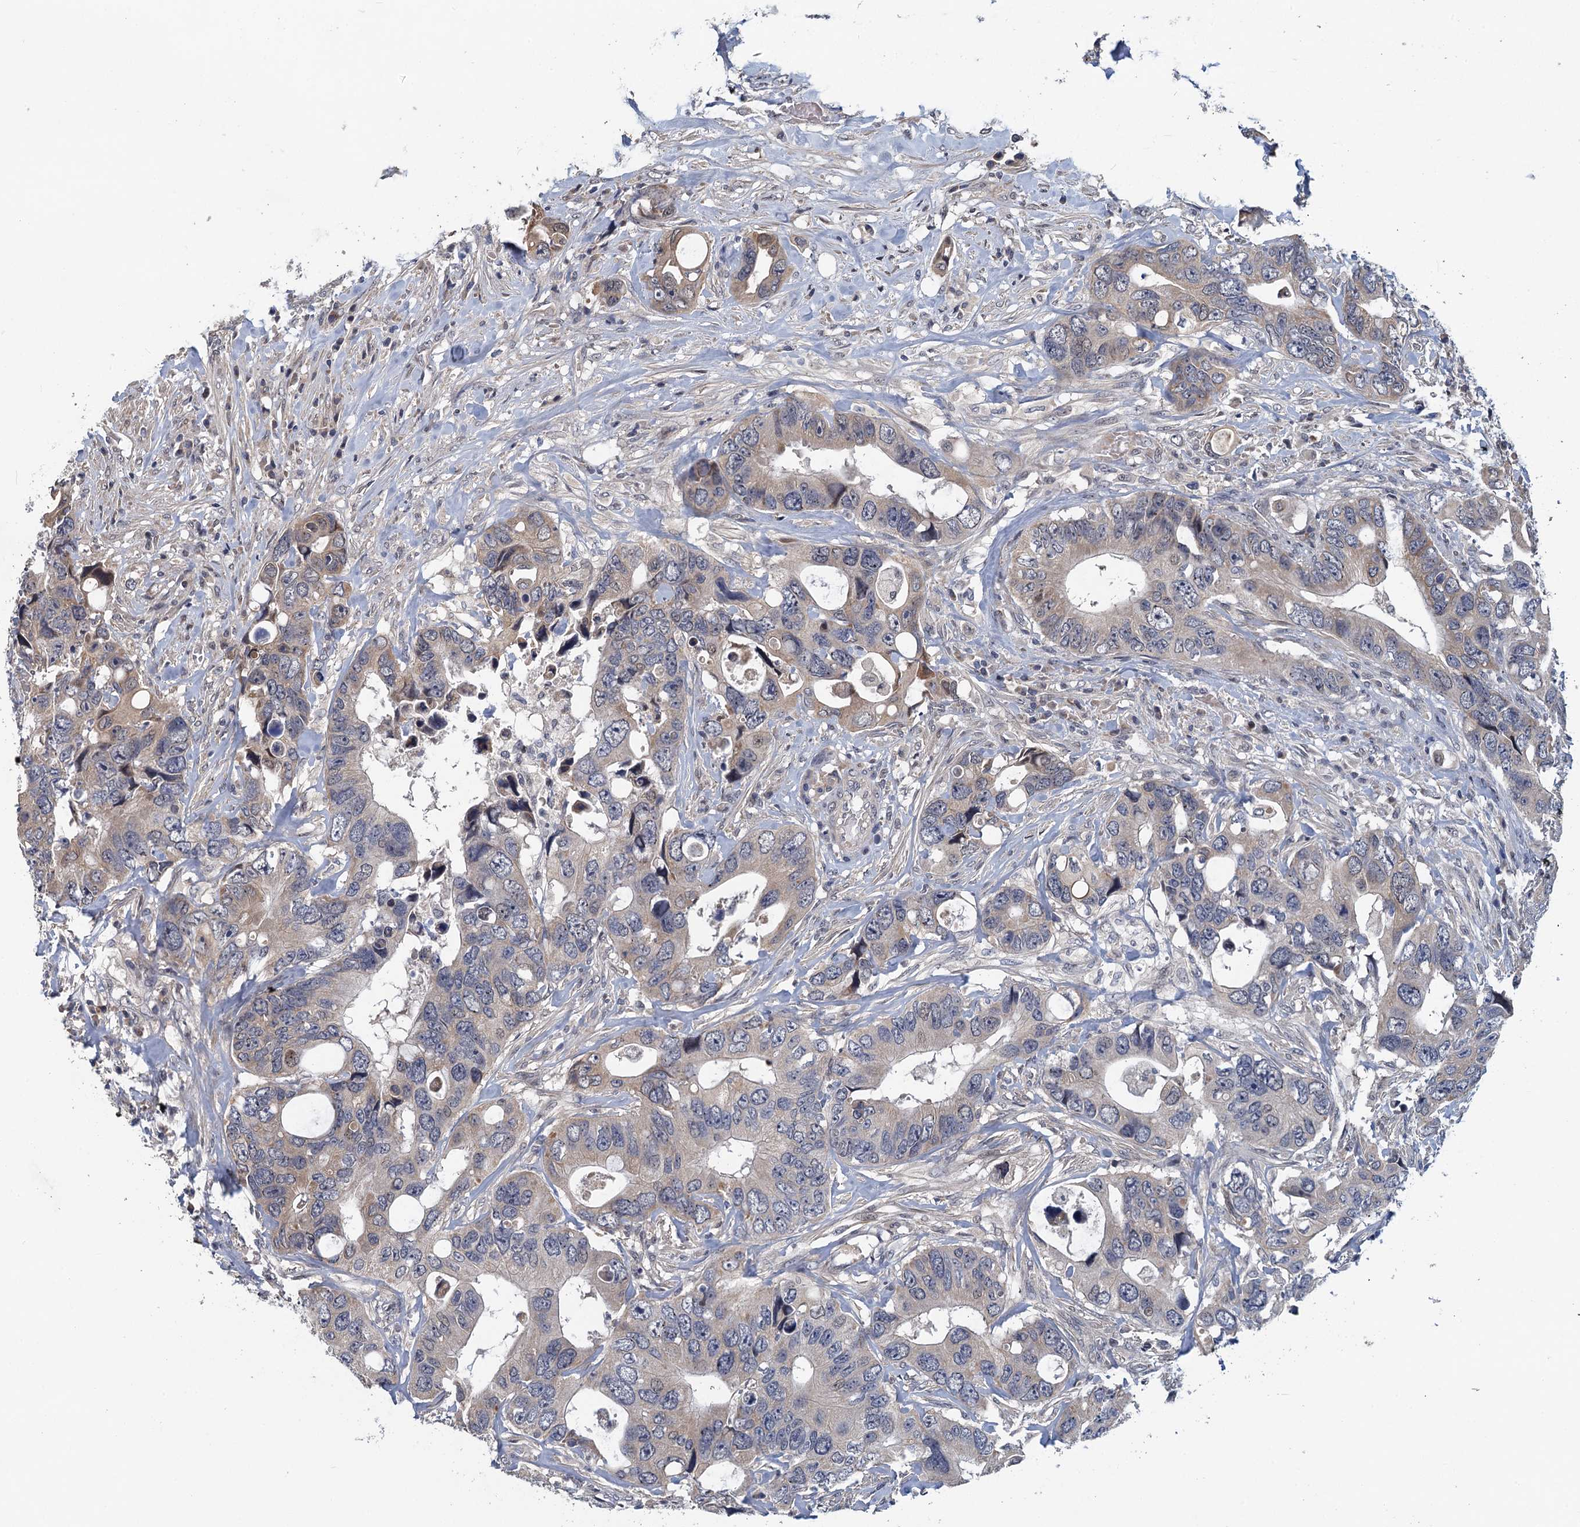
{"staining": {"intensity": "weak", "quantity": "<25%", "location": "cytoplasmic/membranous"}, "tissue": "colorectal cancer", "cell_type": "Tumor cells", "image_type": "cancer", "snomed": [{"axis": "morphology", "description": "Adenocarcinoma, NOS"}, {"axis": "topography", "description": "Rectum"}], "caption": "The immunohistochemistry histopathology image has no significant expression in tumor cells of colorectal cancer tissue.", "gene": "MDM1", "patient": {"sex": "male", "age": 57}}